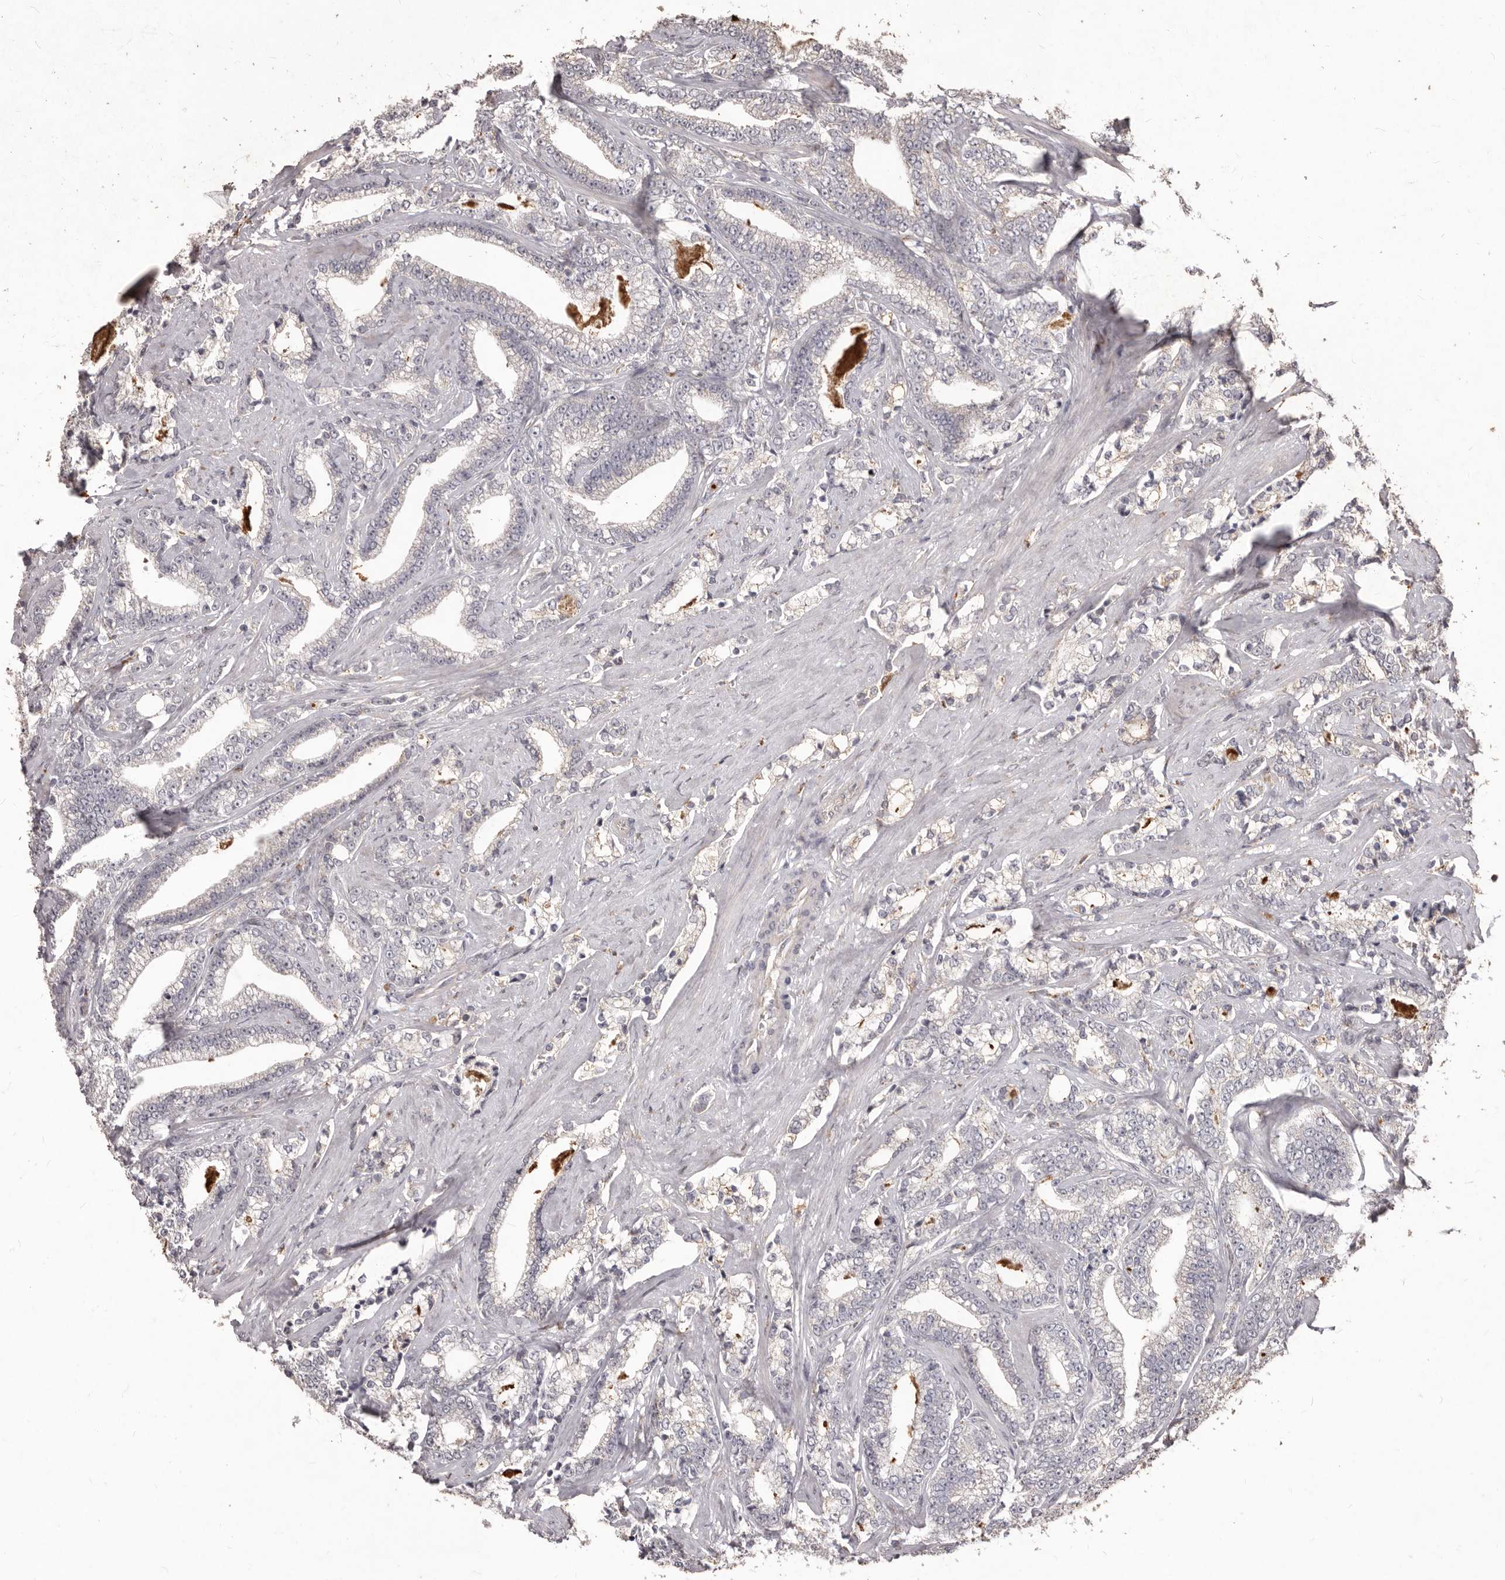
{"staining": {"intensity": "negative", "quantity": "none", "location": "none"}, "tissue": "prostate cancer", "cell_type": "Tumor cells", "image_type": "cancer", "snomed": [{"axis": "morphology", "description": "Adenocarcinoma, High grade"}, {"axis": "topography", "description": "Prostate and seminal vesicle, NOS"}], "caption": "Prostate cancer (high-grade adenocarcinoma) was stained to show a protein in brown. There is no significant positivity in tumor cells. The staining was performed using DAB to visualize the protein expression in brown, while the nuclei were stained in blue with hematoxylin (Magnification: 20x).", "gene": "PRSS27", "patient": {"sex": "male", "age": 67}}